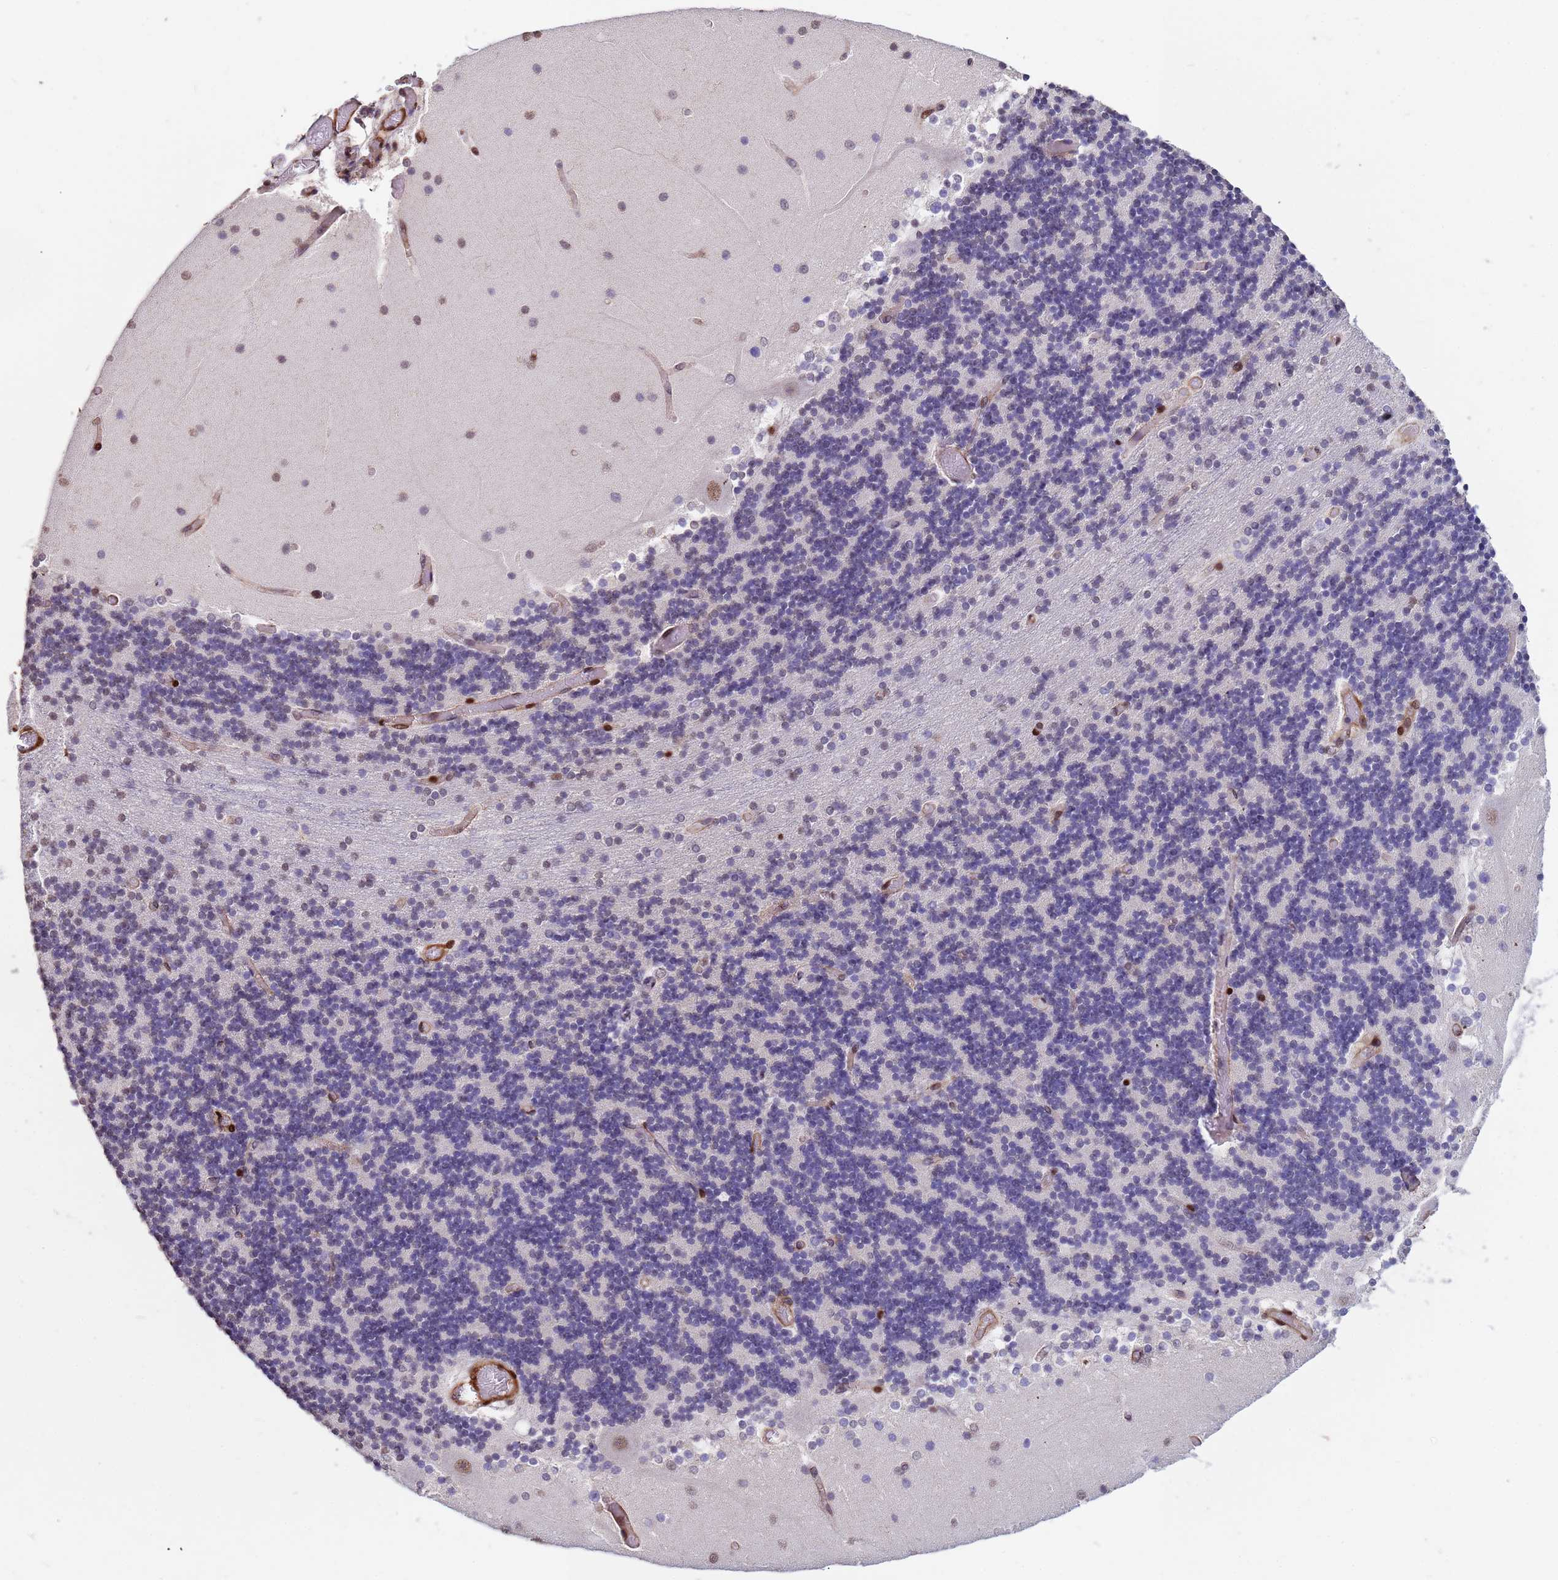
{"staining": {"intensity": "negative", "quantity": "none", "location": "none"}, "tissue": "cerebellum", "cell_type": "Cells in granular layer", "image_type": "normal", "snomed": [{"axis": "morphology", "description": "Normal tissue, NOS"}, {"axis": "topography", "description": "Cerebellum"}], "caption": "A micrograph of human cerebellum is negative for staining in cells in granular layer. Nuclei are stained in blue.", "gene": "TRIP6", "patient": {"sex": "female", "age": 28}}